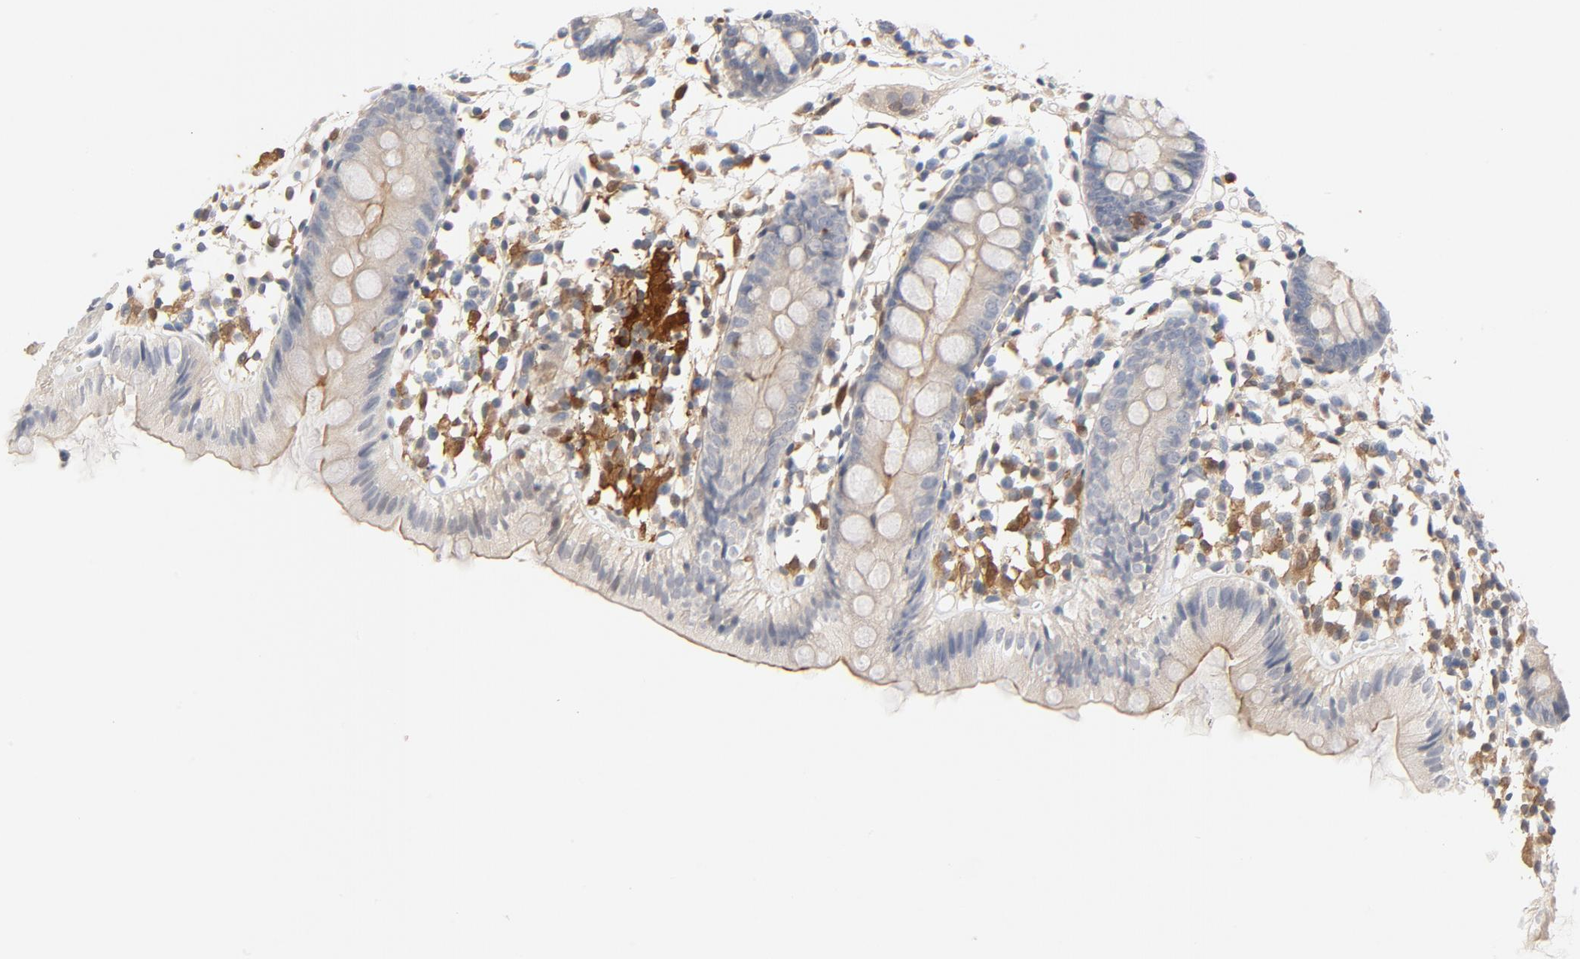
{"staining": {"intensity": "negative", "quantity": "none", "location": "none"}, "tissue": "colon", "cell_type": "Endothelial cells", "image_type": "normal", "snomed": [{"axis": "morphology", "description": "Normal tissue, NOS"}, {"axis": "topography", "description": "Colon"}], "caption": "The image exhibits no staining of endothelial cells in unremarkable colon.", "gene": "STAT1", "patient": {"sex": "male", "age": 14}}